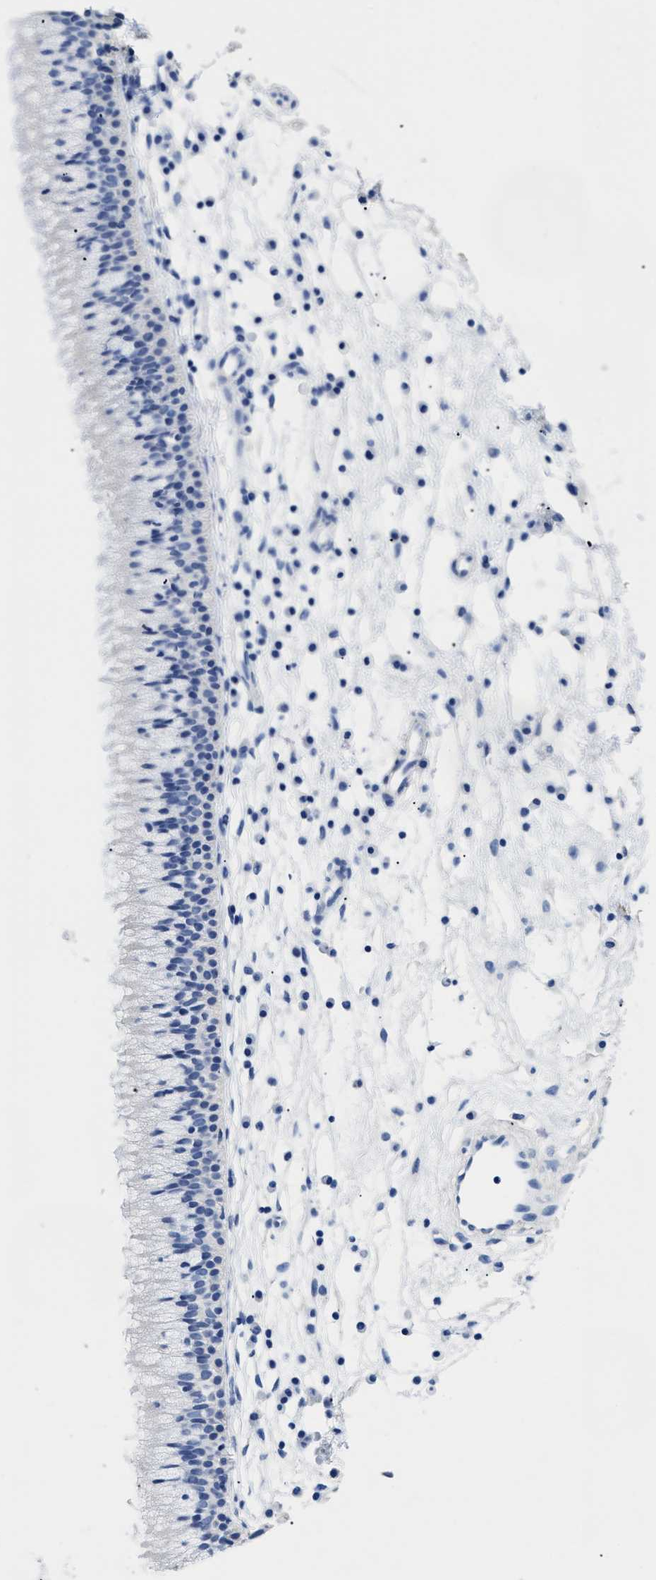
{"staining": {"intensity": "negative", "quantity": "none", "location": "none"}, "tissue": "nasopharynx", "cell_type": "Respiratory epithelial cells", "image_type": "normal", "snomed": [{"axis": "morphology", "description": "Normal tissue, NOS"}, {"axis": "topography", "description": "Nasopharynx"}], "caption": "Immunohistochemistry (IHC) of normal human nasopharynx reveals no positivity in respiratory epithelial cells. (Brightfield microscopy of DAB (3,3'-diaminobenzidine) immunohistochemistry (IHC) at high magnification).", "gene": "DLC1", "patient": {"sex": "male", "age": 21}}